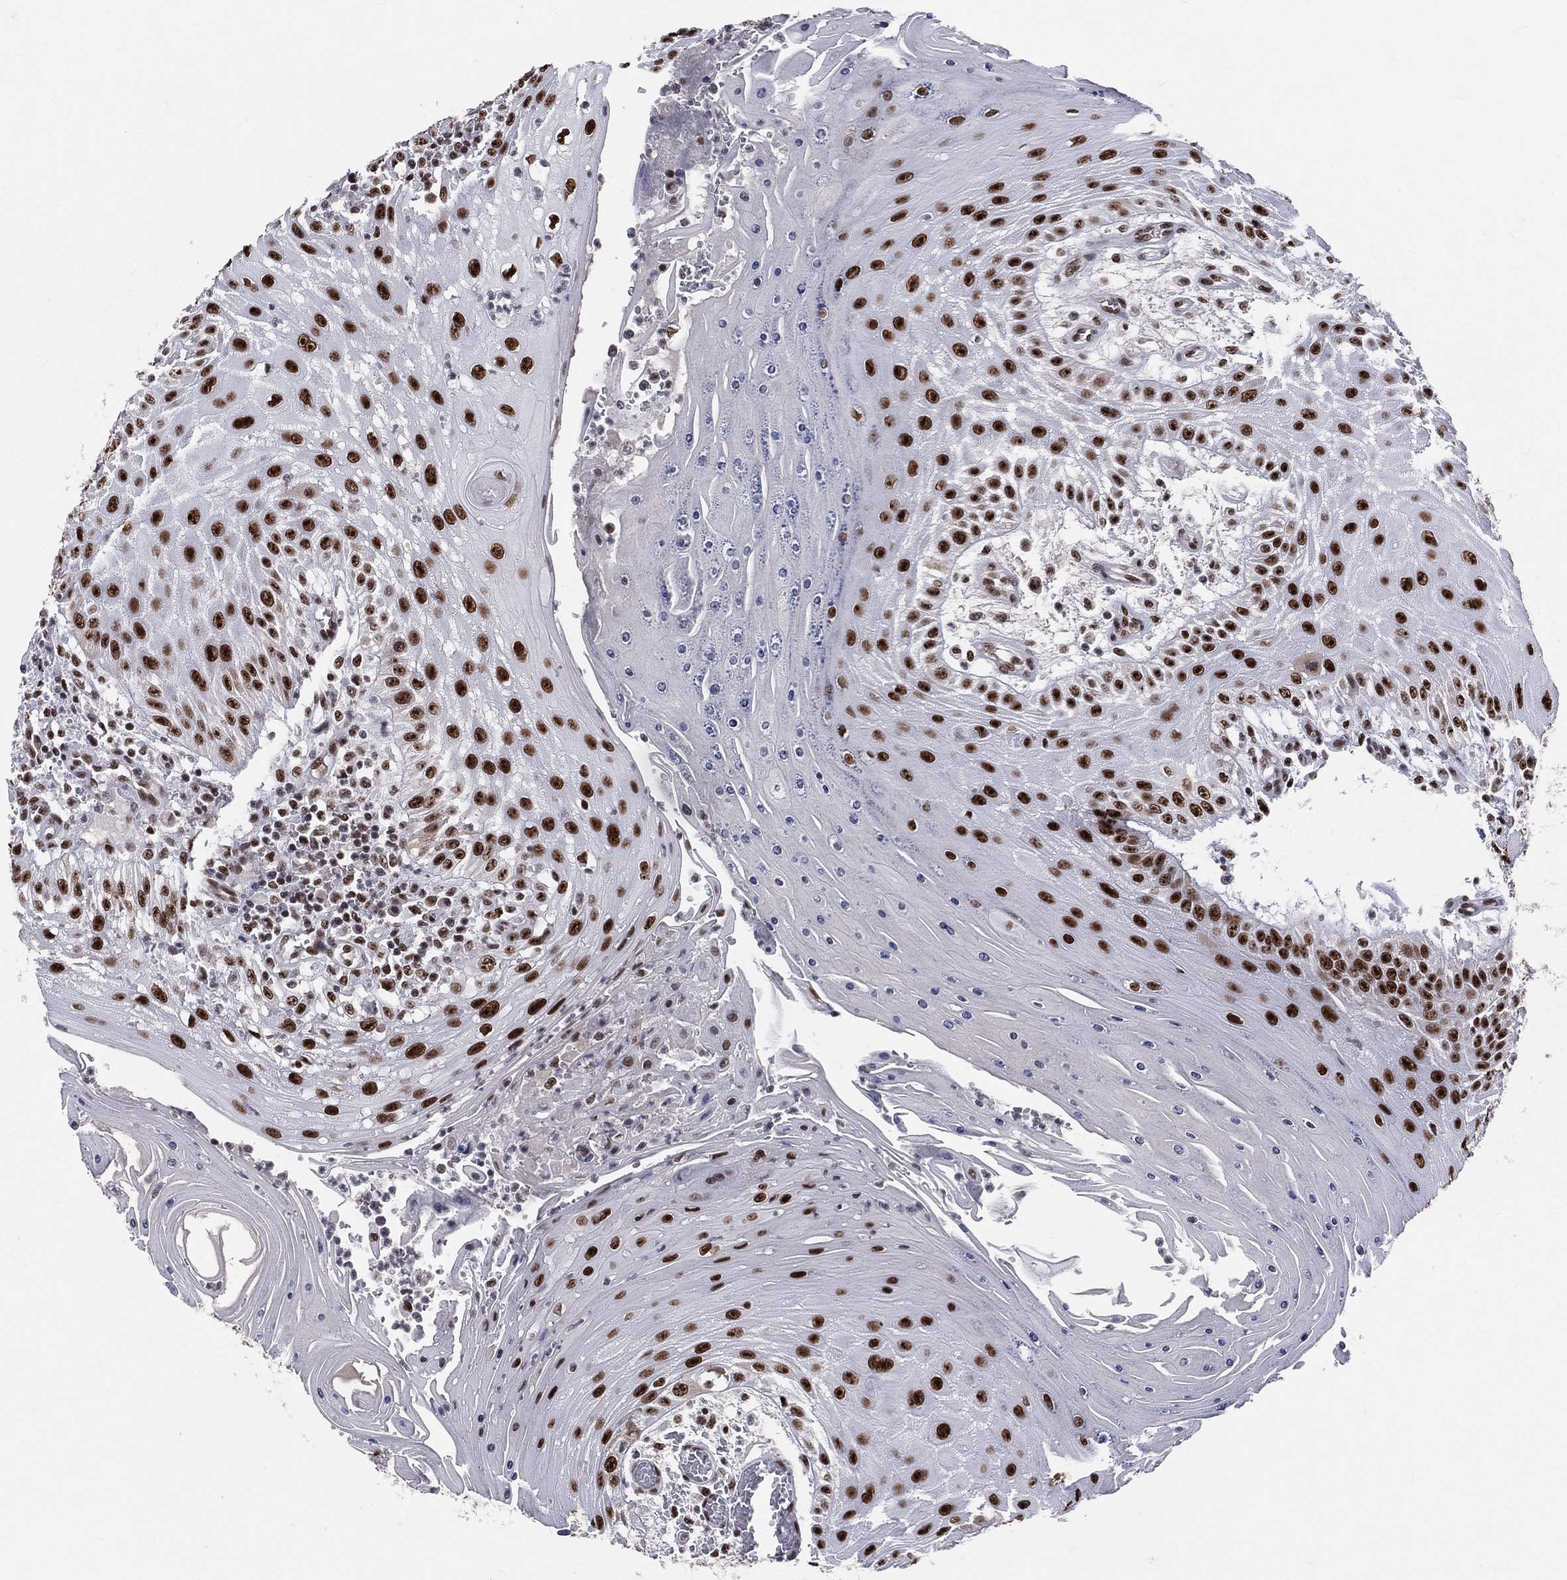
{"staining": {"intensity": "strong", "quantity": ">75%", "location": "nuclear"}, "tissue": "head and neck cancer", "cell_type": "Tumor cells", "image_type": "cancer", "snomed": [{"axis": "morphology", "description": "Squamous cell carcinoma, NOS"}, {"axis": "topography", "description": "Oral tissue"}, {"axis": "topography", "description": "Head-Neck"}], "caption": "Head and neck cancer stained with immunohistochemistry (IHC) displays strong nuclear positivity in approximately >75% of tumor cells.", "gene": "CDK7", "patient": {"sex": "male", "age": 58}}